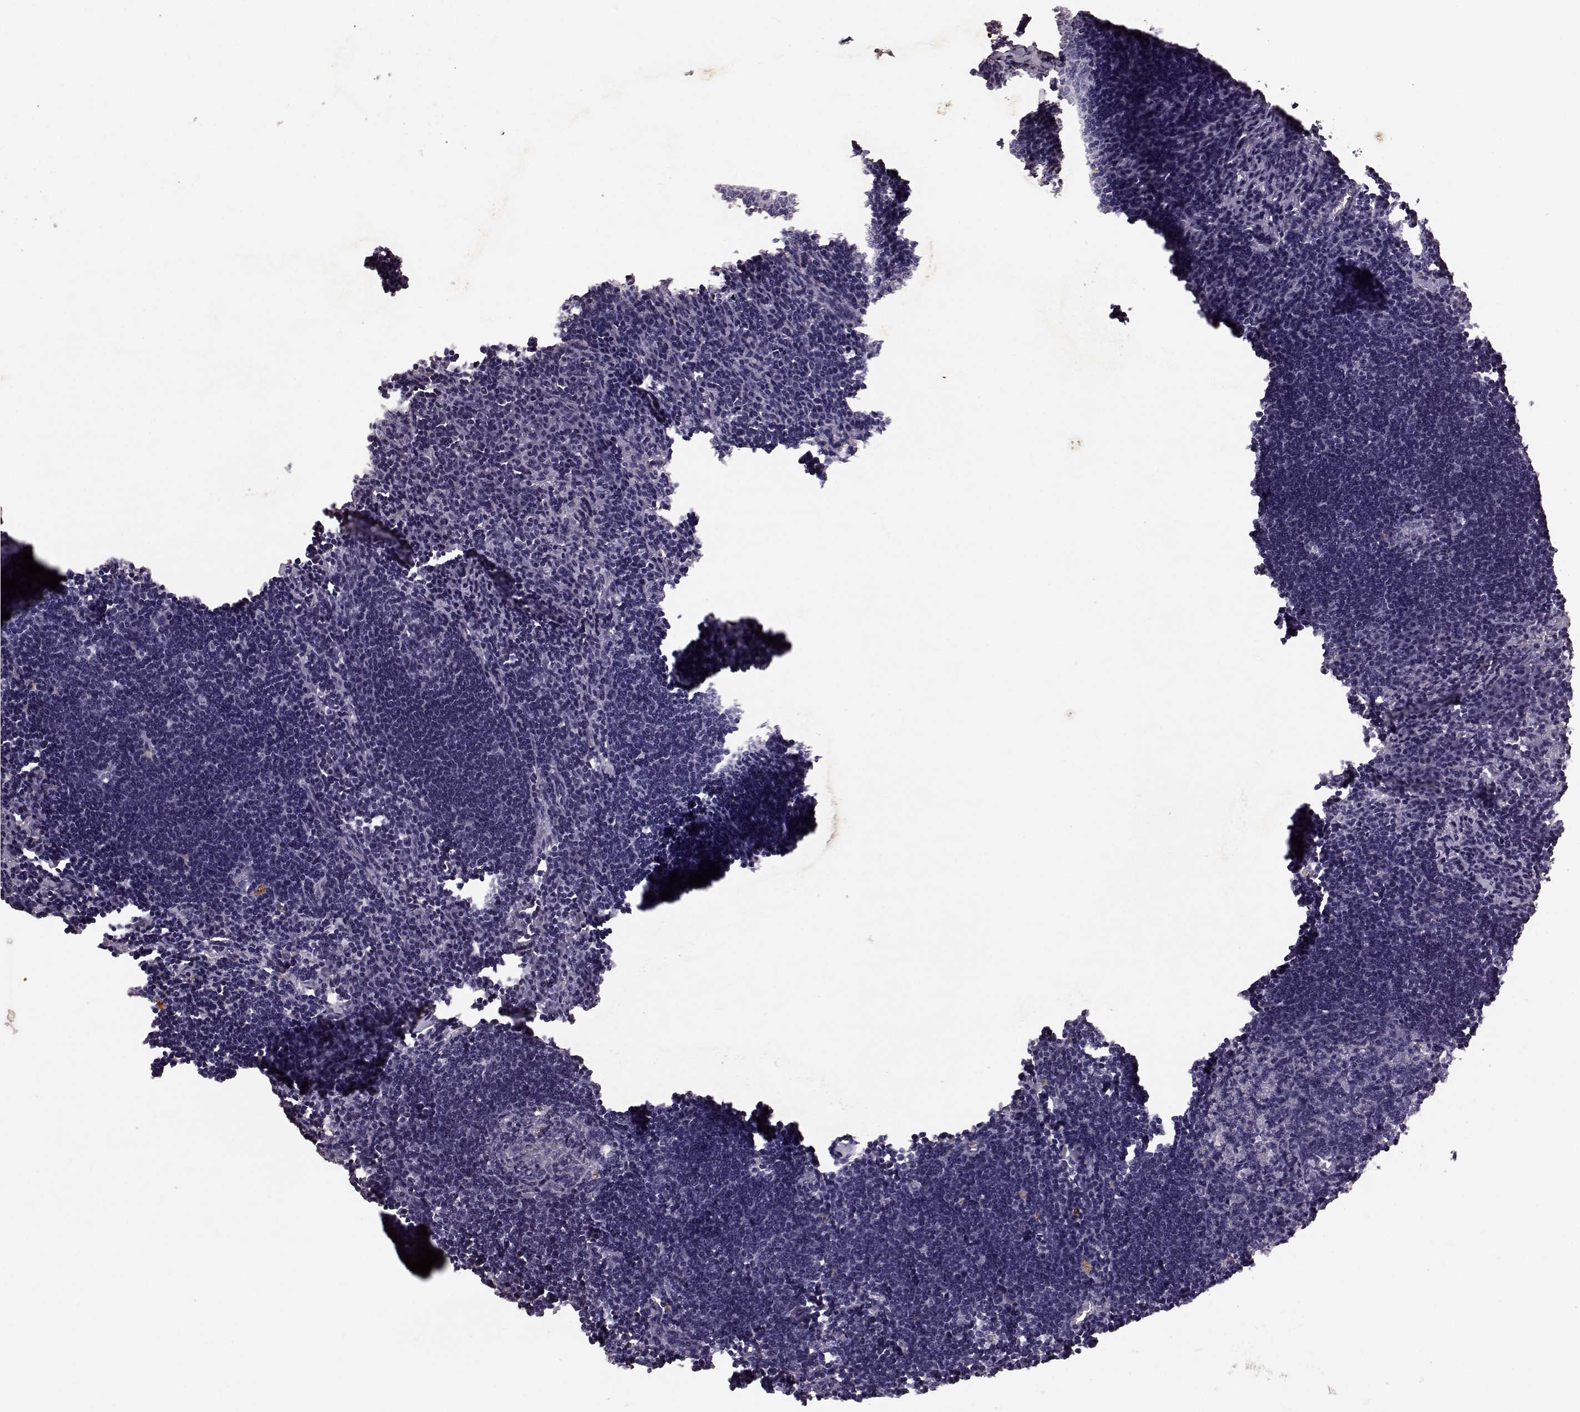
{"staining": {"intensity": "negative", "quantity": "none", "location": "none"}, "tissue": "lymph node", "cell_type": "Germinal center cells", "image_type": "normal", "snomed": [{"axis": "morphology", "description": "Normal tissue, NOS"}, {"axis": "topography", "description": "Lymph node"}], "caption": "The IHC micrograph has no significant staining in germinal center cells of lymph node.", "gene": "FRRS1L", "patient": {"sex": "male", "age": 55}}